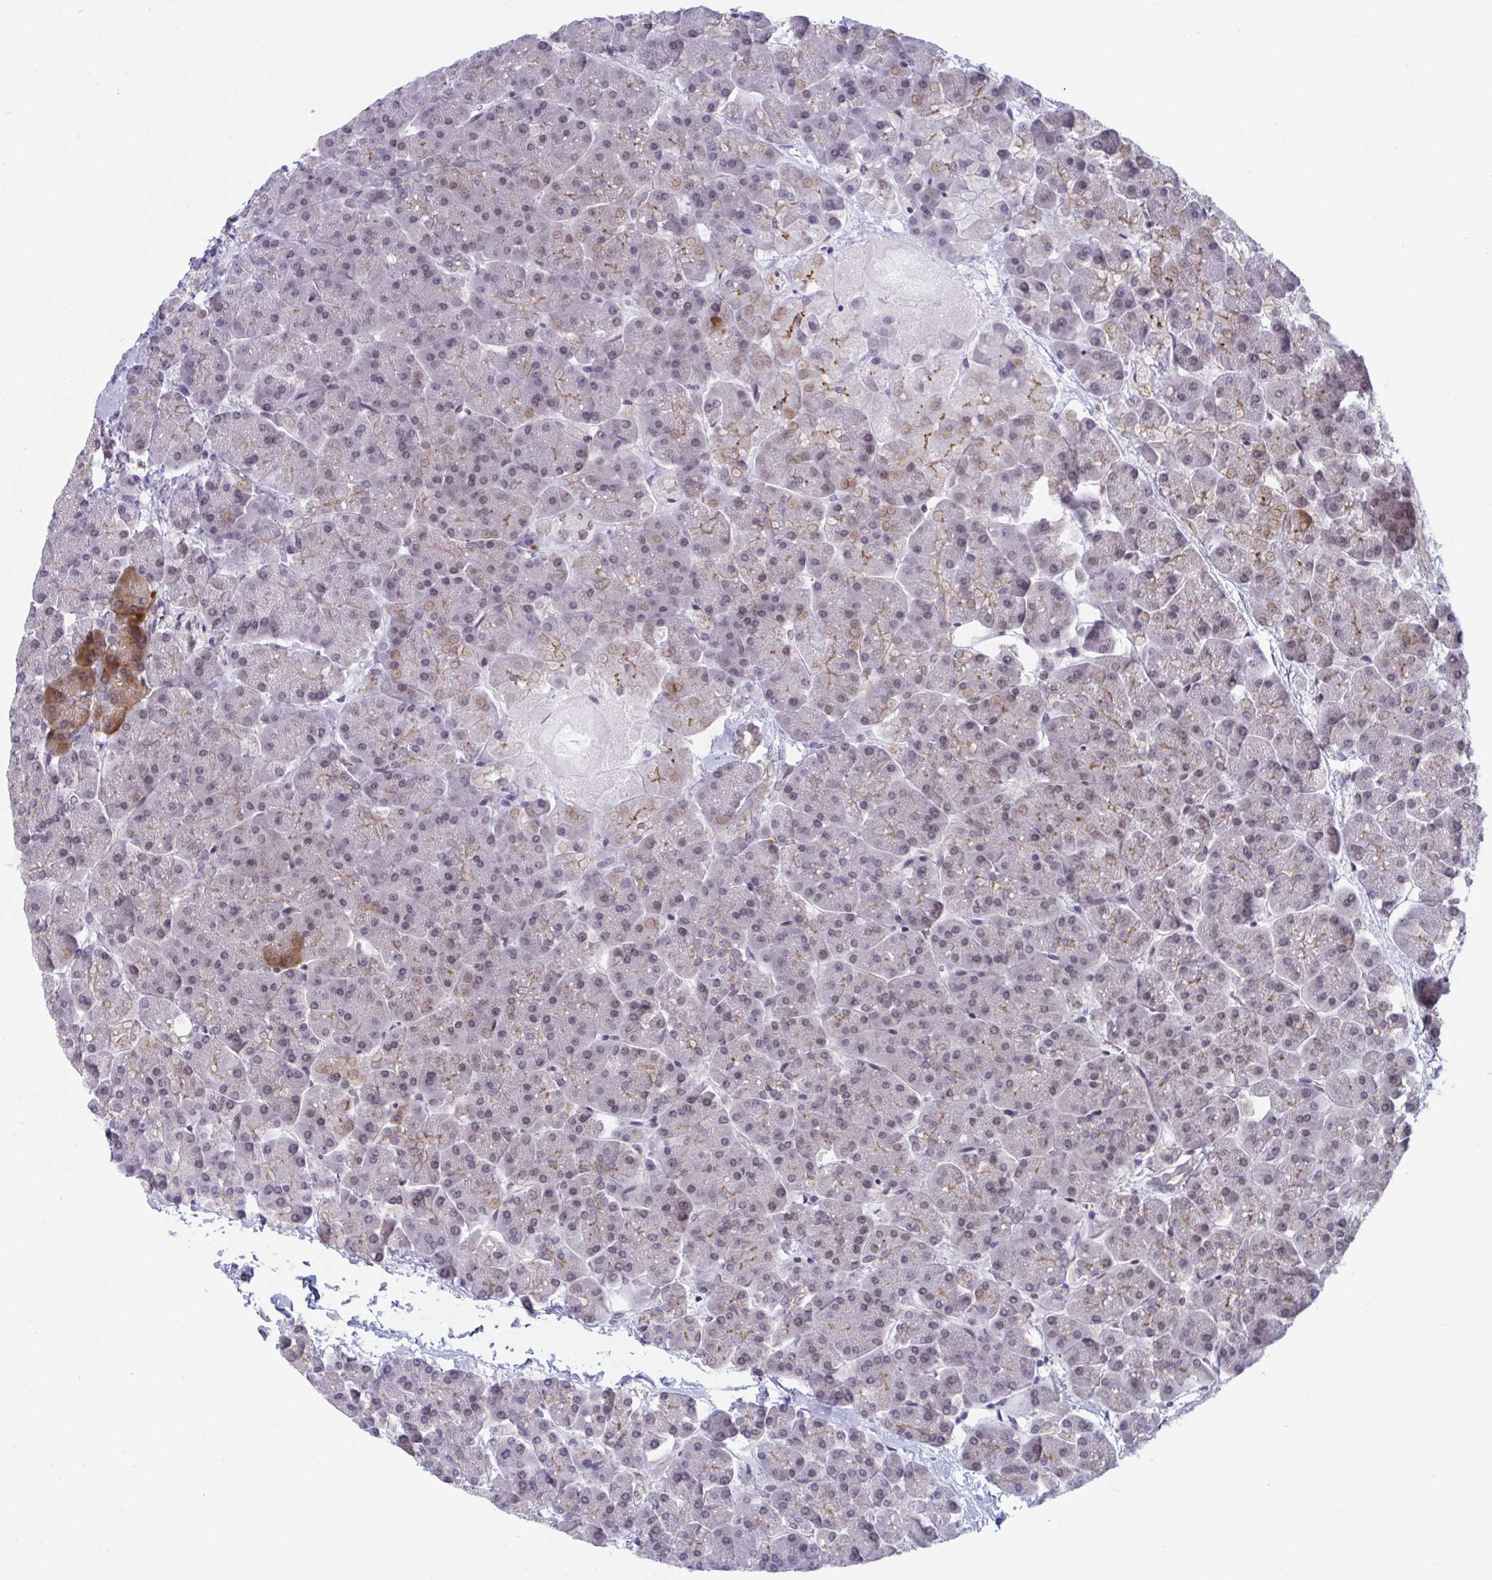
{"staining": {"intensity": "moderate", "quantity": "<25%", "location": "cytoplasmic/membranous,nuclear"}, "tissue": "pancreas", "cell_type": "Exocrine glandular cells", "image_type": "normal", "snomed": [{"axis": "morphology", "description": "Normal tissue, NOS"}, {"axis": "topography", "description": "Pancreas"}, {"axis": "topography", "description": "Peripheral nerve tissue"}], "caption": "Protein analysis of unremarkable pancreas shows moderate cytoplasmic/membranous,nuclear positivity in approximately <25% of exocrine glandular cells.", "gene": "BMAL2", "patient": {"sex": "male", "age": 54}}